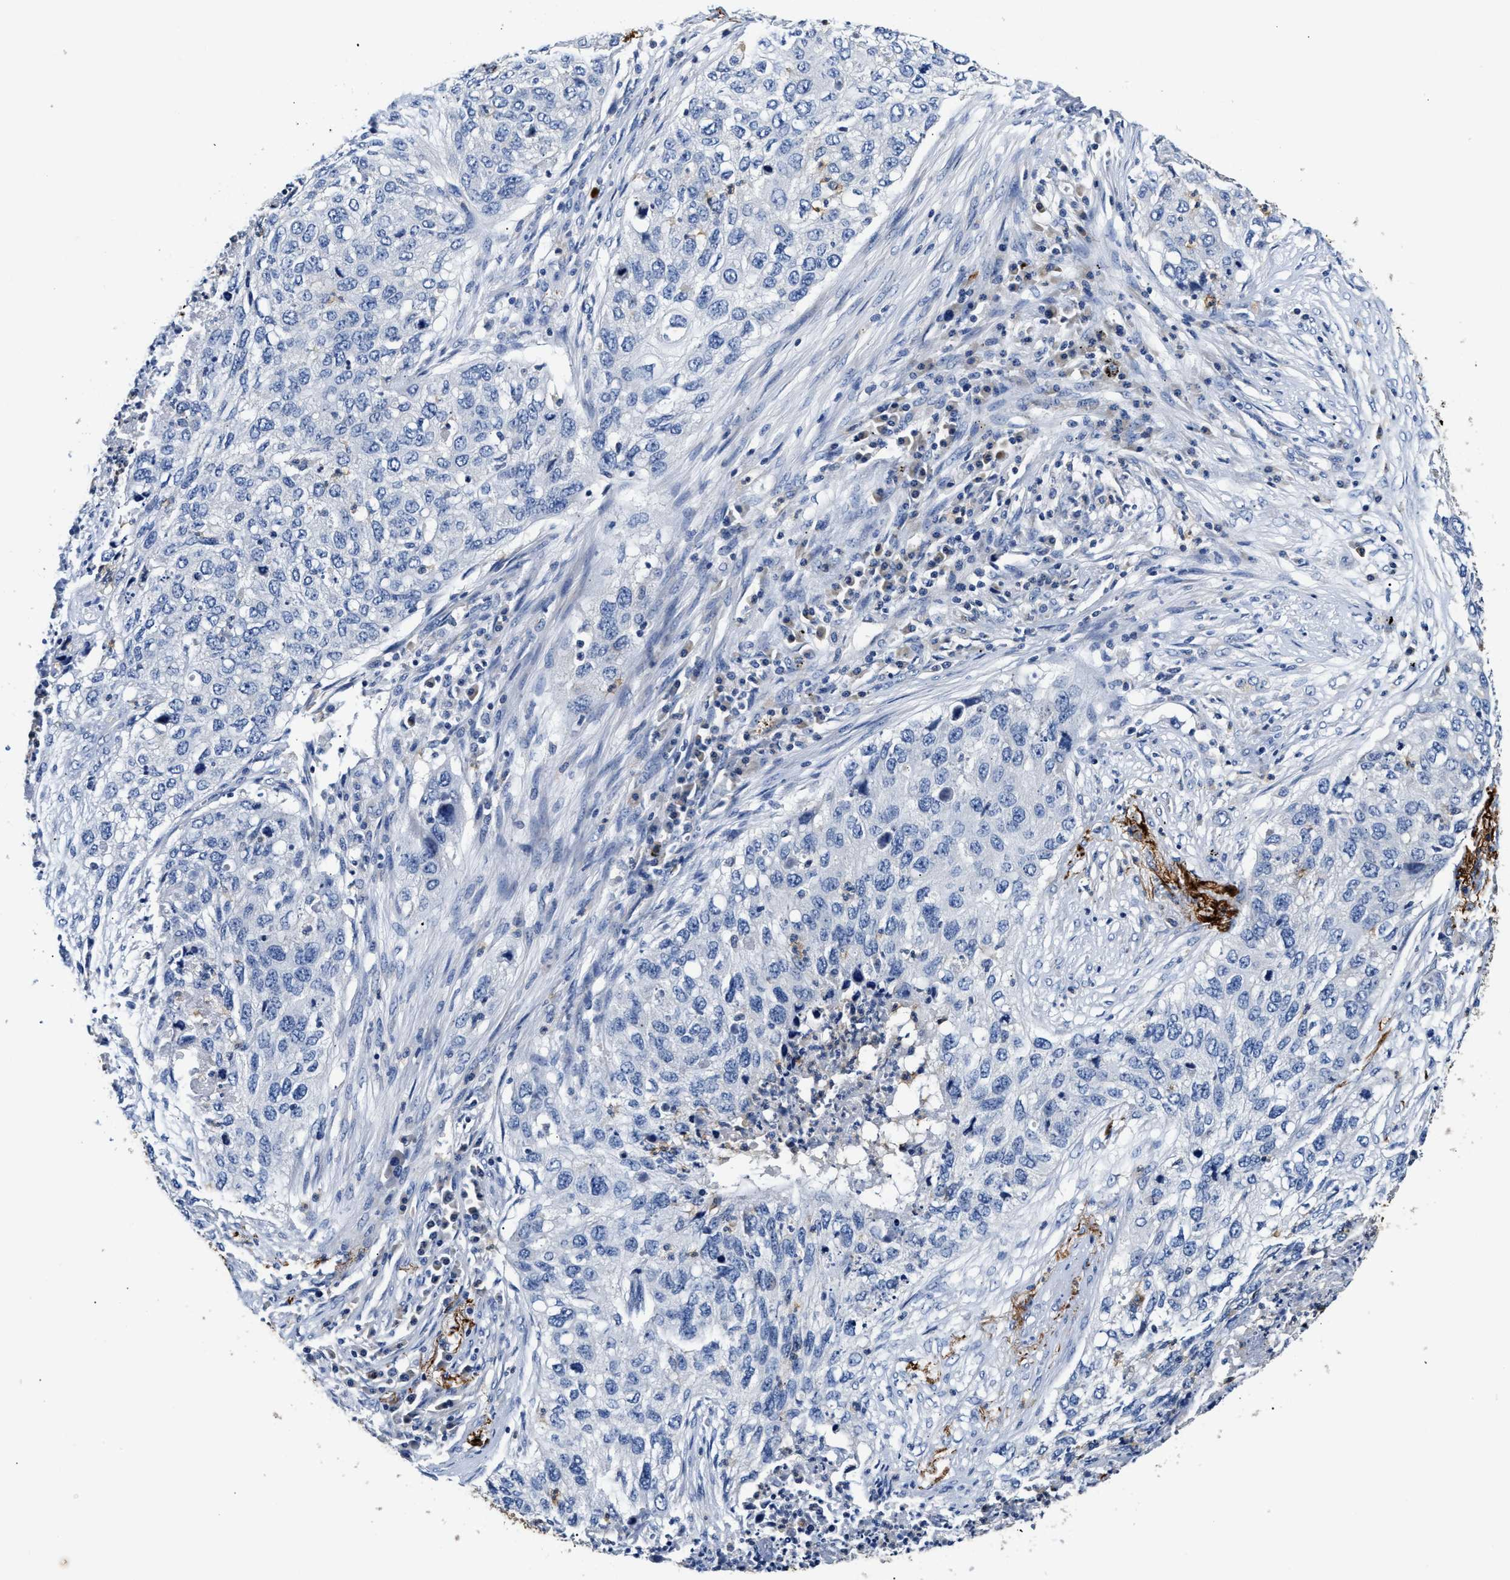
{"staining": {"intensity": "negative", "quantity": "none", "location": "none"}, "tissue": "lung cancer", "cell_type": "Tumor cells", "image_type": "cancer", "snomed": [{"axis": "morphology", "description": "Squamous cell carcinoma, NOS"}, {"axis": "topography", "description": "Lung"}], "caption": "This photomicrograph is of lung cancer (squamous cell carcinoma) stained with immunohistochemistry to label a protein in brown with the nuclei are counter-stained blue. There is no positivity in tumor cells.", "gene": "FAM185A", "patient": {"sex": "female", "age": 63}}